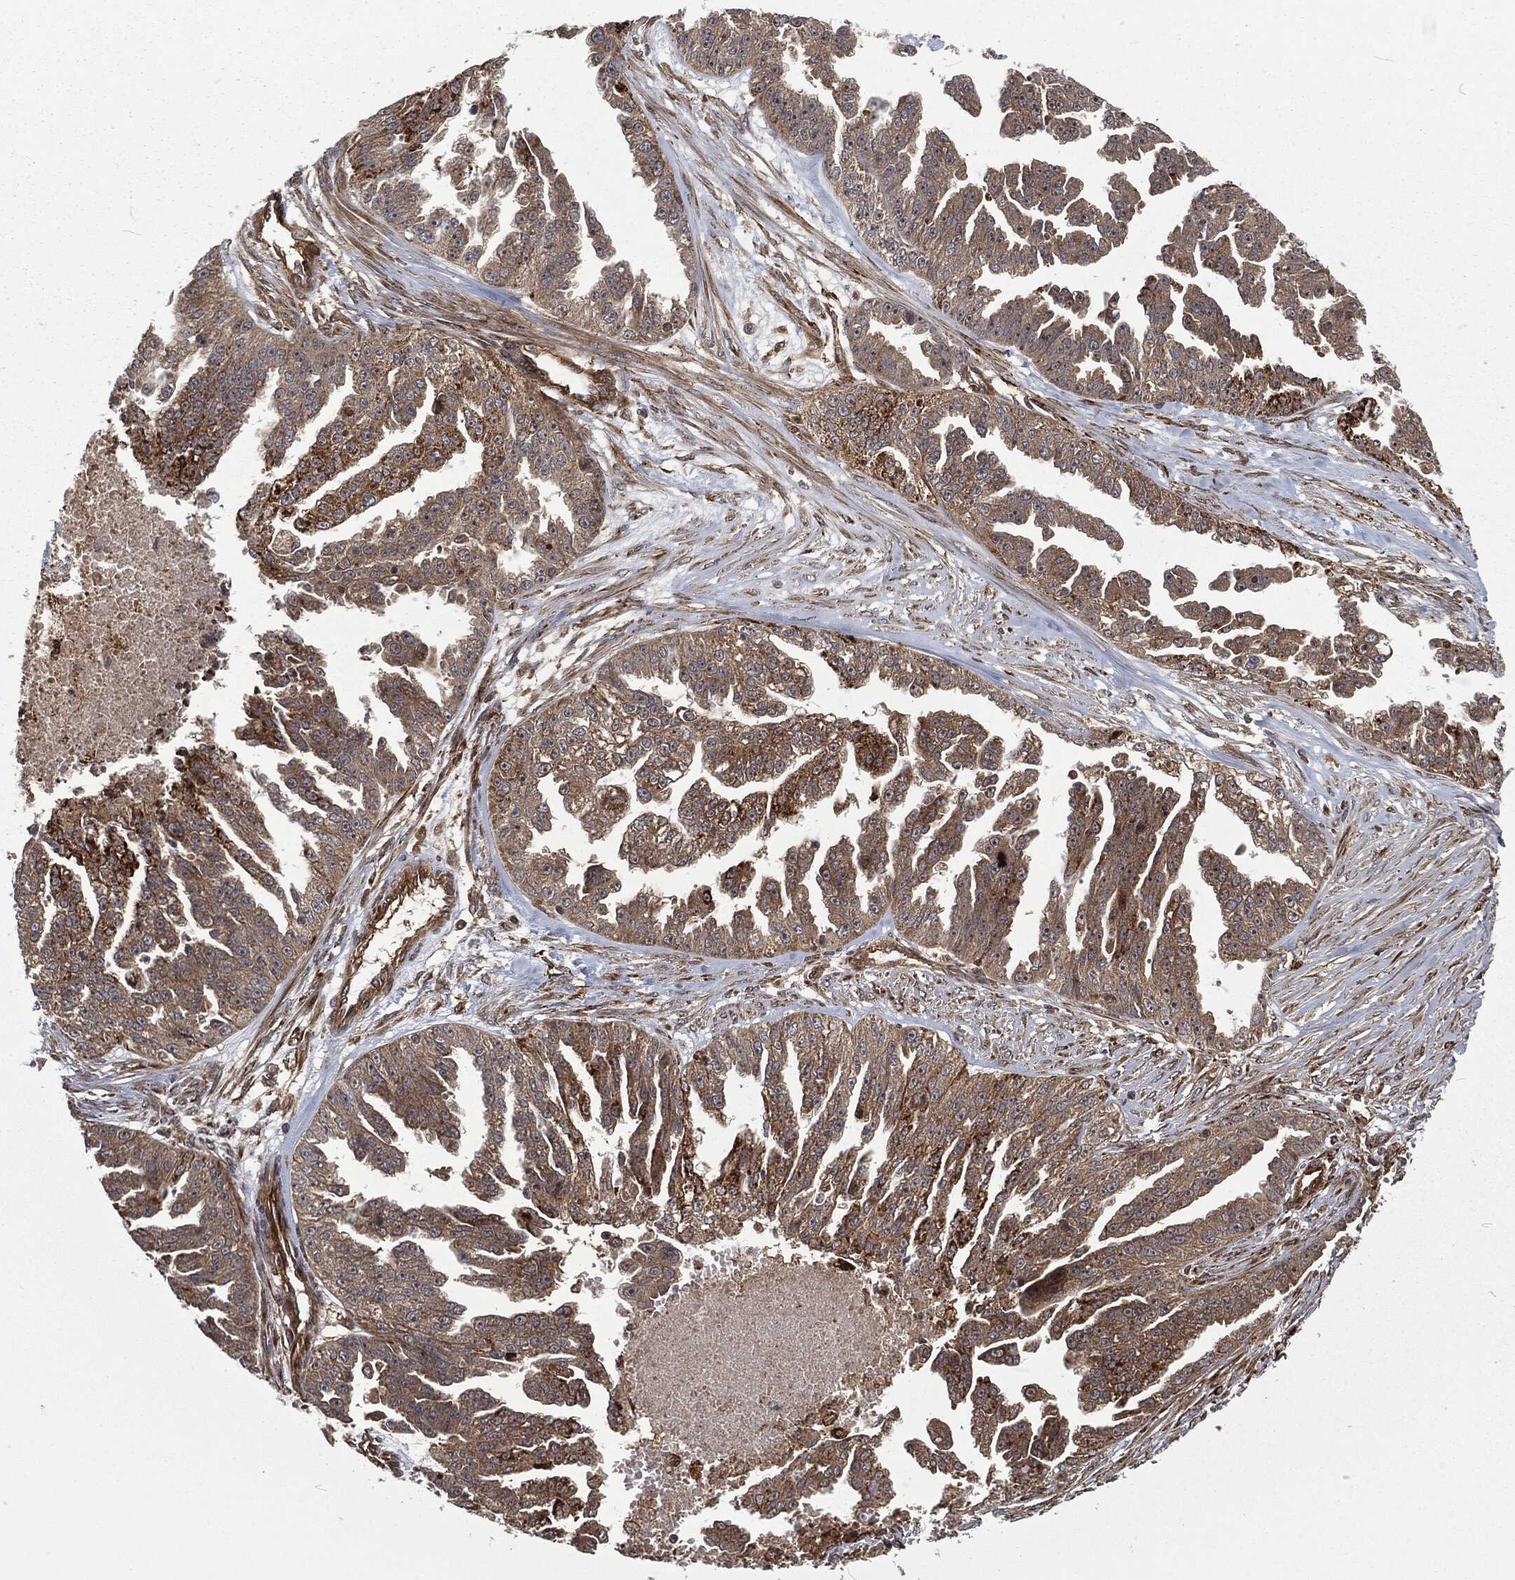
{"staining": {"intensity": "moderate", "quantity": "25%-75%", "location": "cytoplasmic/membranous"}, "tissue": "ovarian cancer", "cell_type": "Tumor cells", "image_type": "cancer", "snomed": [{"axis": "morphology", "description": "Cystadenocarcinoma, serous, NOS"}, {"axis": "topography", "description": "Ovary"}], "caption": "Brown immunohistochemical staining in human ovarian cancer reveals moderate cytoplasmic/membranous staining in approximately 25%-75% of tumor cells. (IHC, brightfield microscopy, high magnification).", "gene": "RFTN1", "patient": {"sex": "female", "age": 58}}